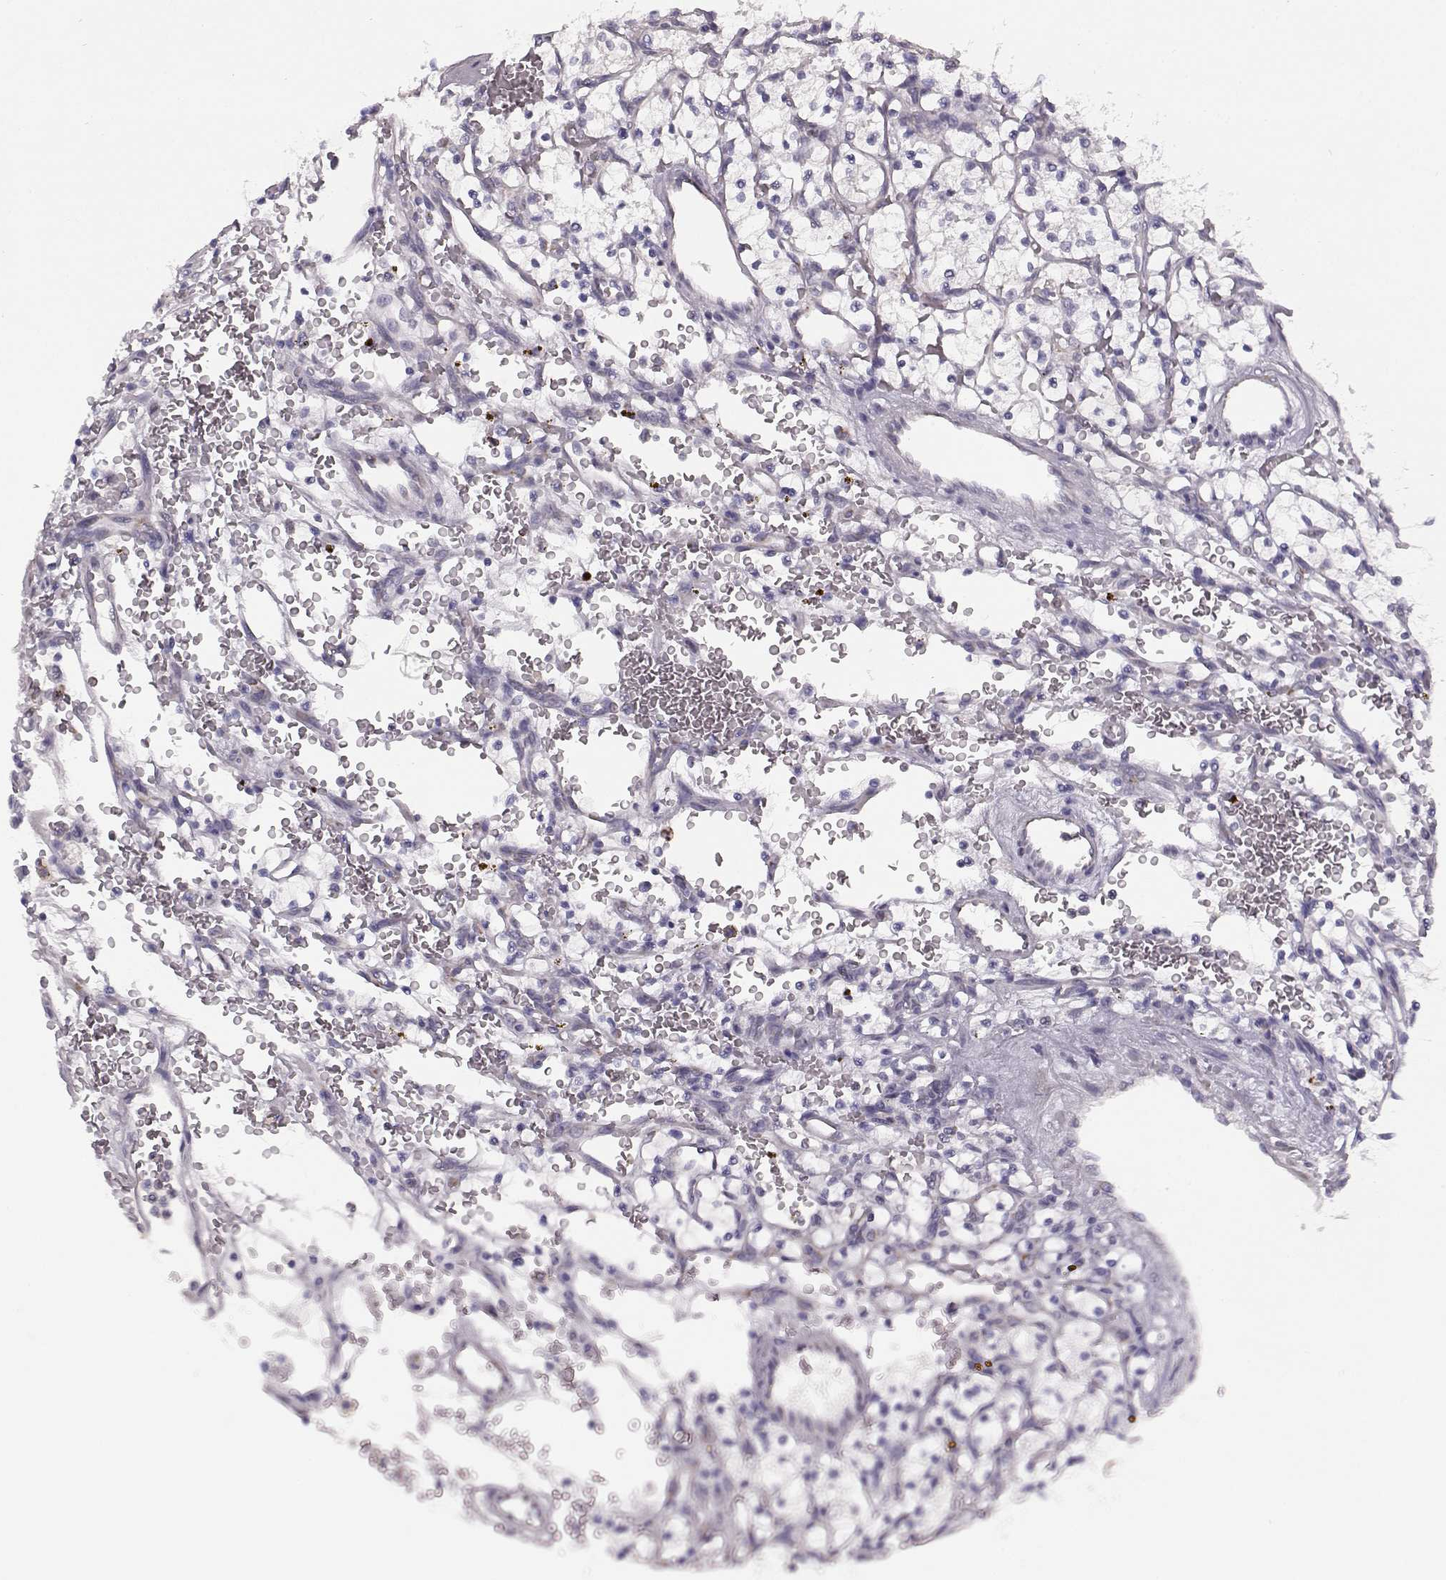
{"staining": {"intensity": "negative", "quantity": "none", "location": "none"}, "tissue": "renal cancer", "cell_type": "Tumor cells", "image_type": "cancer", "snomed": [{"axis": "morphology", "description": "Adenocarcinoma, NOS"}, {"axis": "topography", "description": "Kidney"}], "caption": "A micrograph of human renal cancer is negative for staining in tumor cells. (DAB (3,3'-diaminobenzidine) immunohistochemistry visualized using brightfield microscopy, high magnification).", "gene": "ELOVL5", "patient": {"sex": "female", "age": 64}}